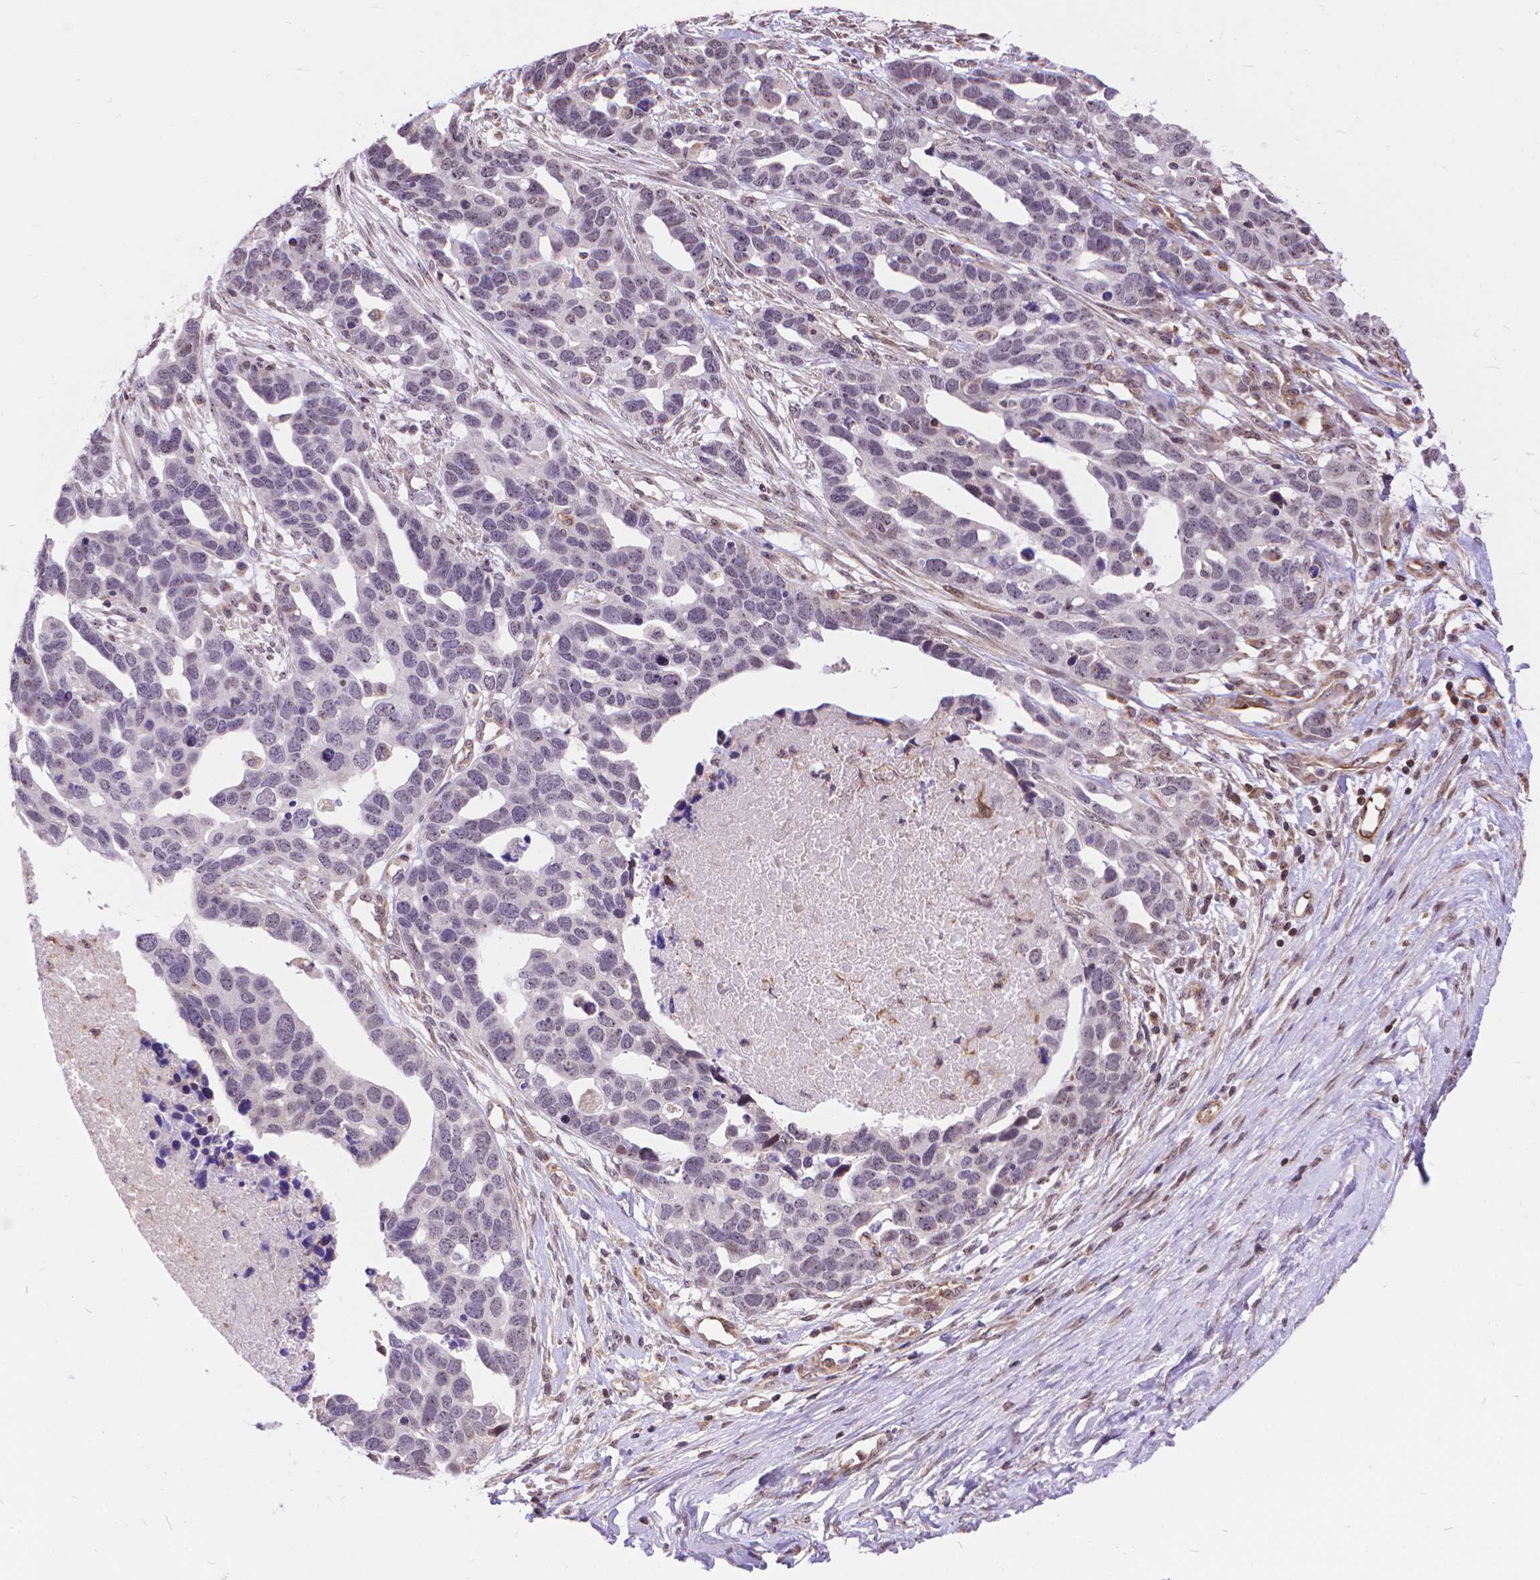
{"staining": {"intensity": "negative", "quantity": "none", "location": "none"}, "tissue": "ovarian cancer", "cell_type": "Tumor cells", "image_type": "cancer", "snomed": [{"axis": "morphology", "description": "Cystadenocarcinoma, serous, NOS"}, {"axis": "topography", "description": "Ovary"}], "caption": "There is no significant expression in tumor cells of ovarian serous cystadenocarcinoma.", "gene": "TMEM135", "patient": {"sex": "female", "age": 54}}